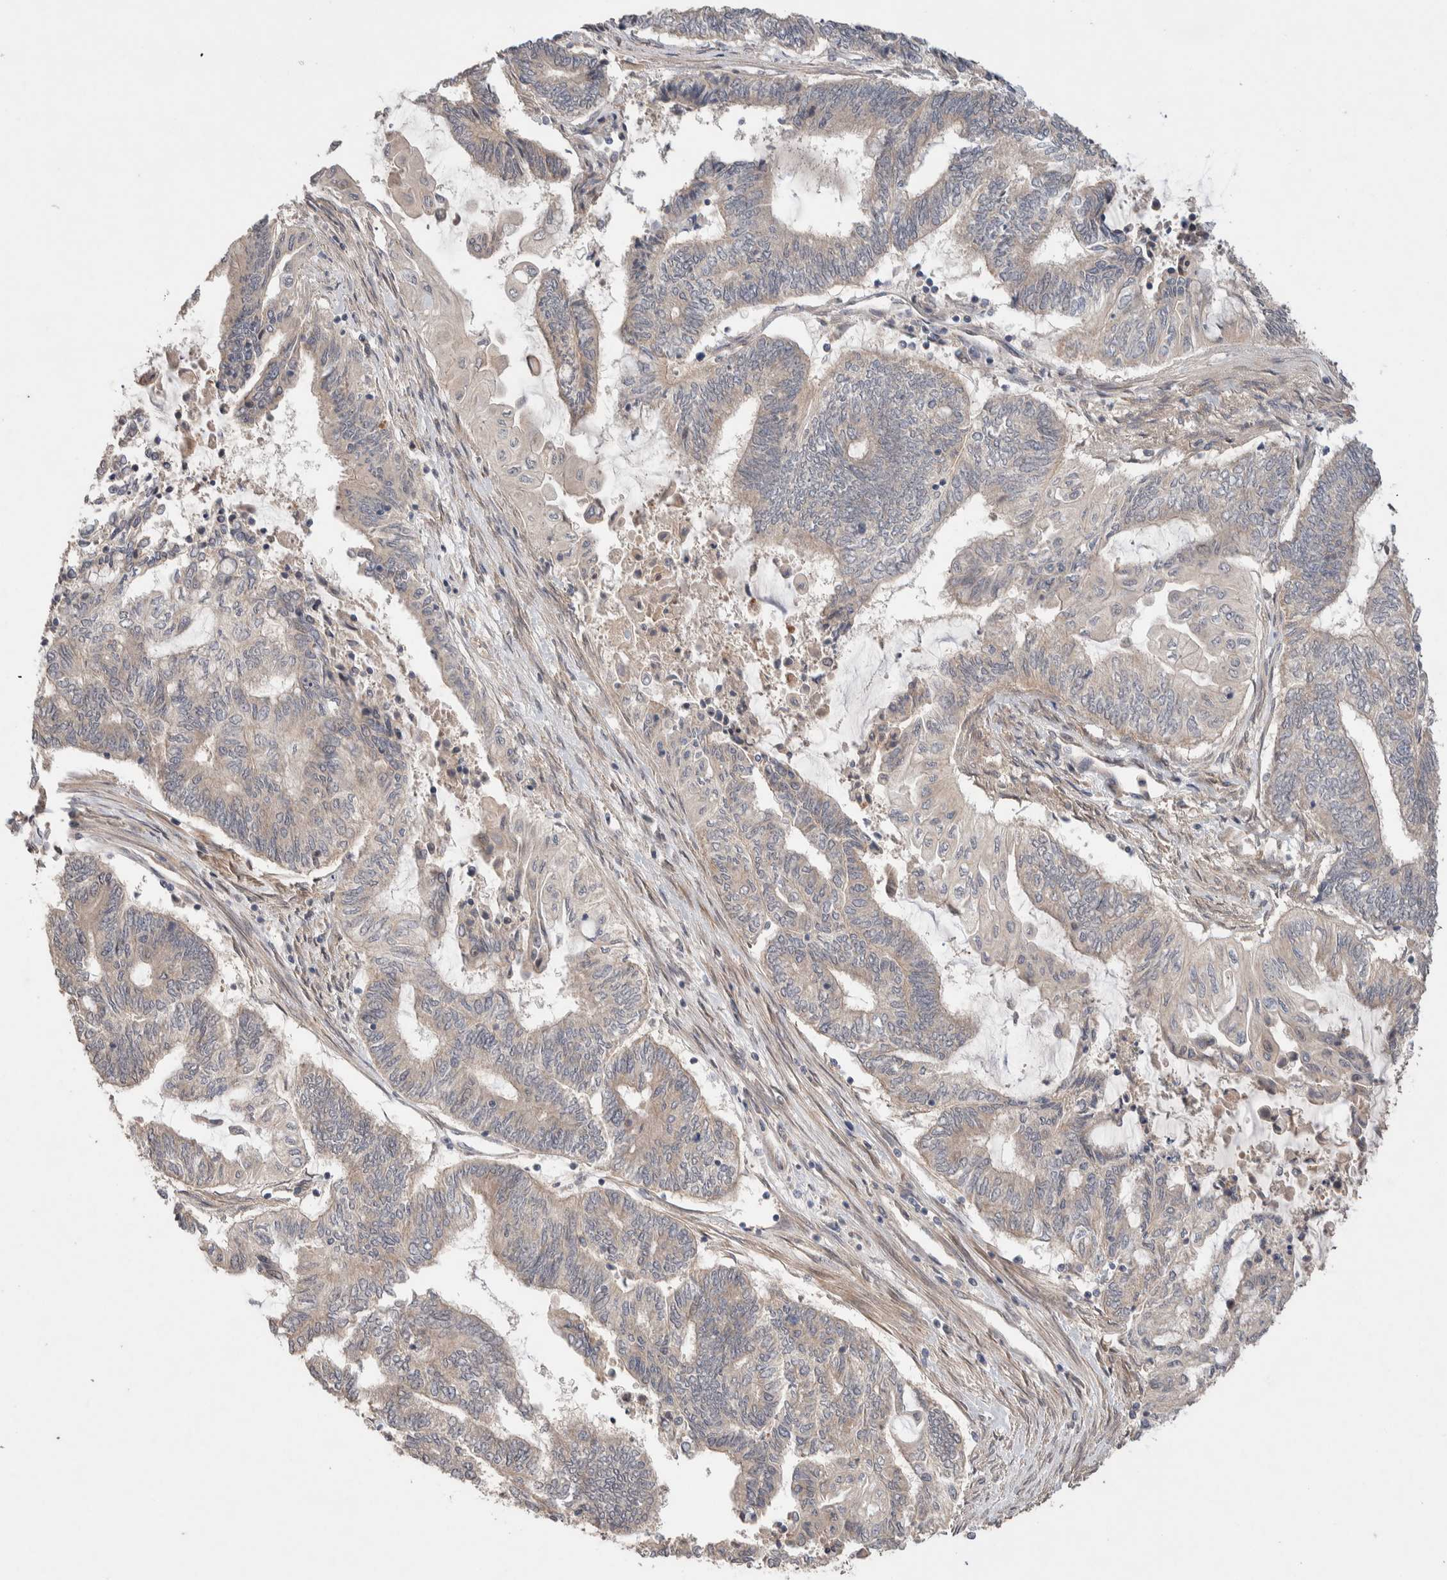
{"staining": {"intensity": "weak", "quantity": "<25%", "location": "cytoplasmic/membranous"}, "tissue": "endometrial cancer", "cell_type": "Tumor cells", "image_type": "cancer", "snomed": [{"axis": "morphology", "description": "Adenocarcinoma, NOS"}, {"axis": "topography", "description": "Uterus"}, {"axis": "topography", "description": "Endometrium"}], "caption": "Tumor cells are negative for protein expression in human endometrial cancer (adenocarcinoma). Brightfield microscopy of IHC stained with DAB (3,3'-diaminobenzidine) (brown) and hematoxylin (blue), captured at high magnification.", "gene": "CASK", "patient": {"sex": "female", "age": 70}}